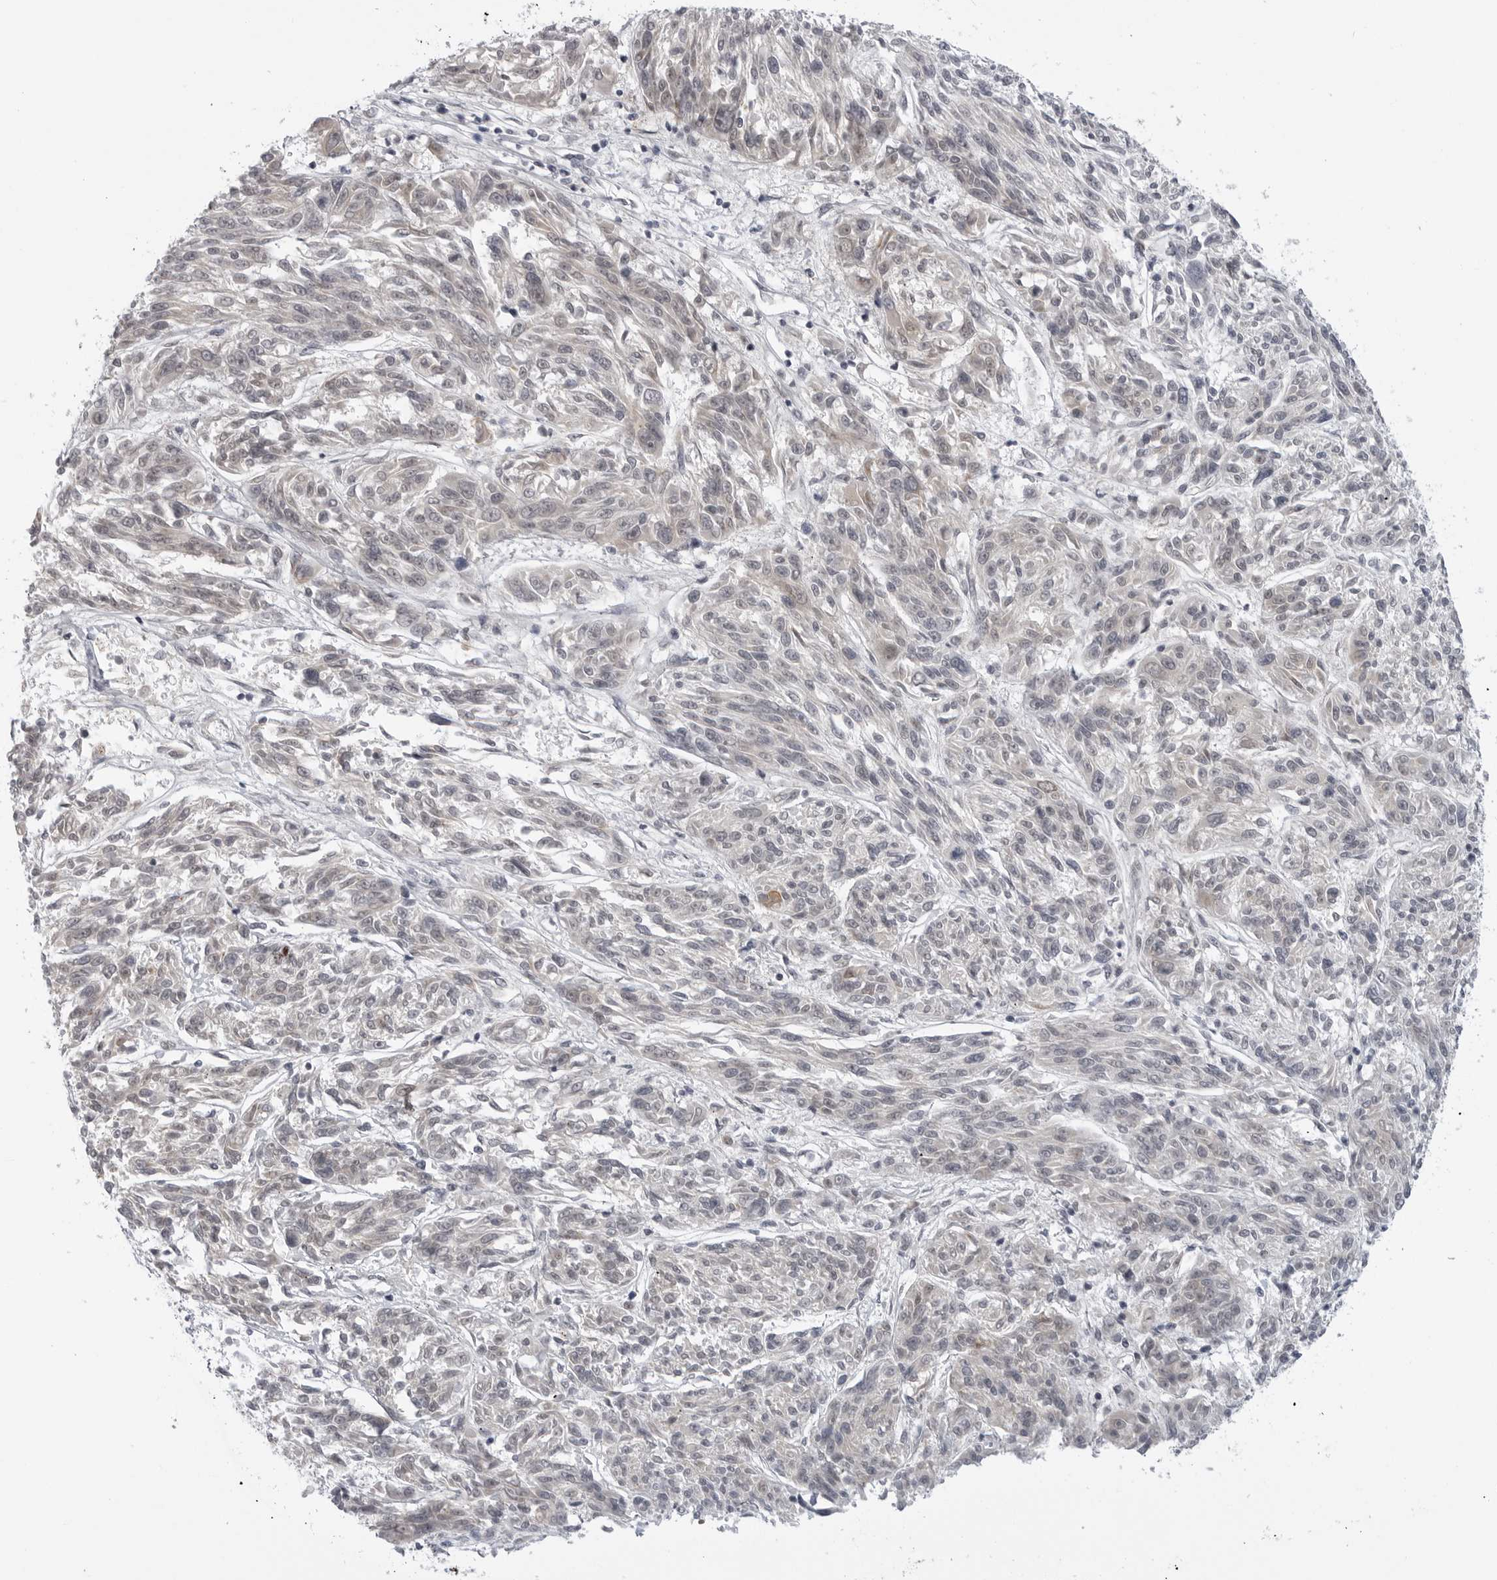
{"staining": {"intensity": "negative", "quantity": "none", "location": "none"}, "tissue": "melanoma", "cell_type": "Tumor cells", "image_type": "cancer", "snomed": [{"axis": "morphology", "description": "Malignant melanoma, NOS"}, {"axis": "topography", "description": "Skin"}], "caption": "A photomicrograph of malignant melanoma stained for a protein shows no brown staining in tumor cells.", "gene": "LRRC45", "patient": {"sex": "male", "age": 53}}